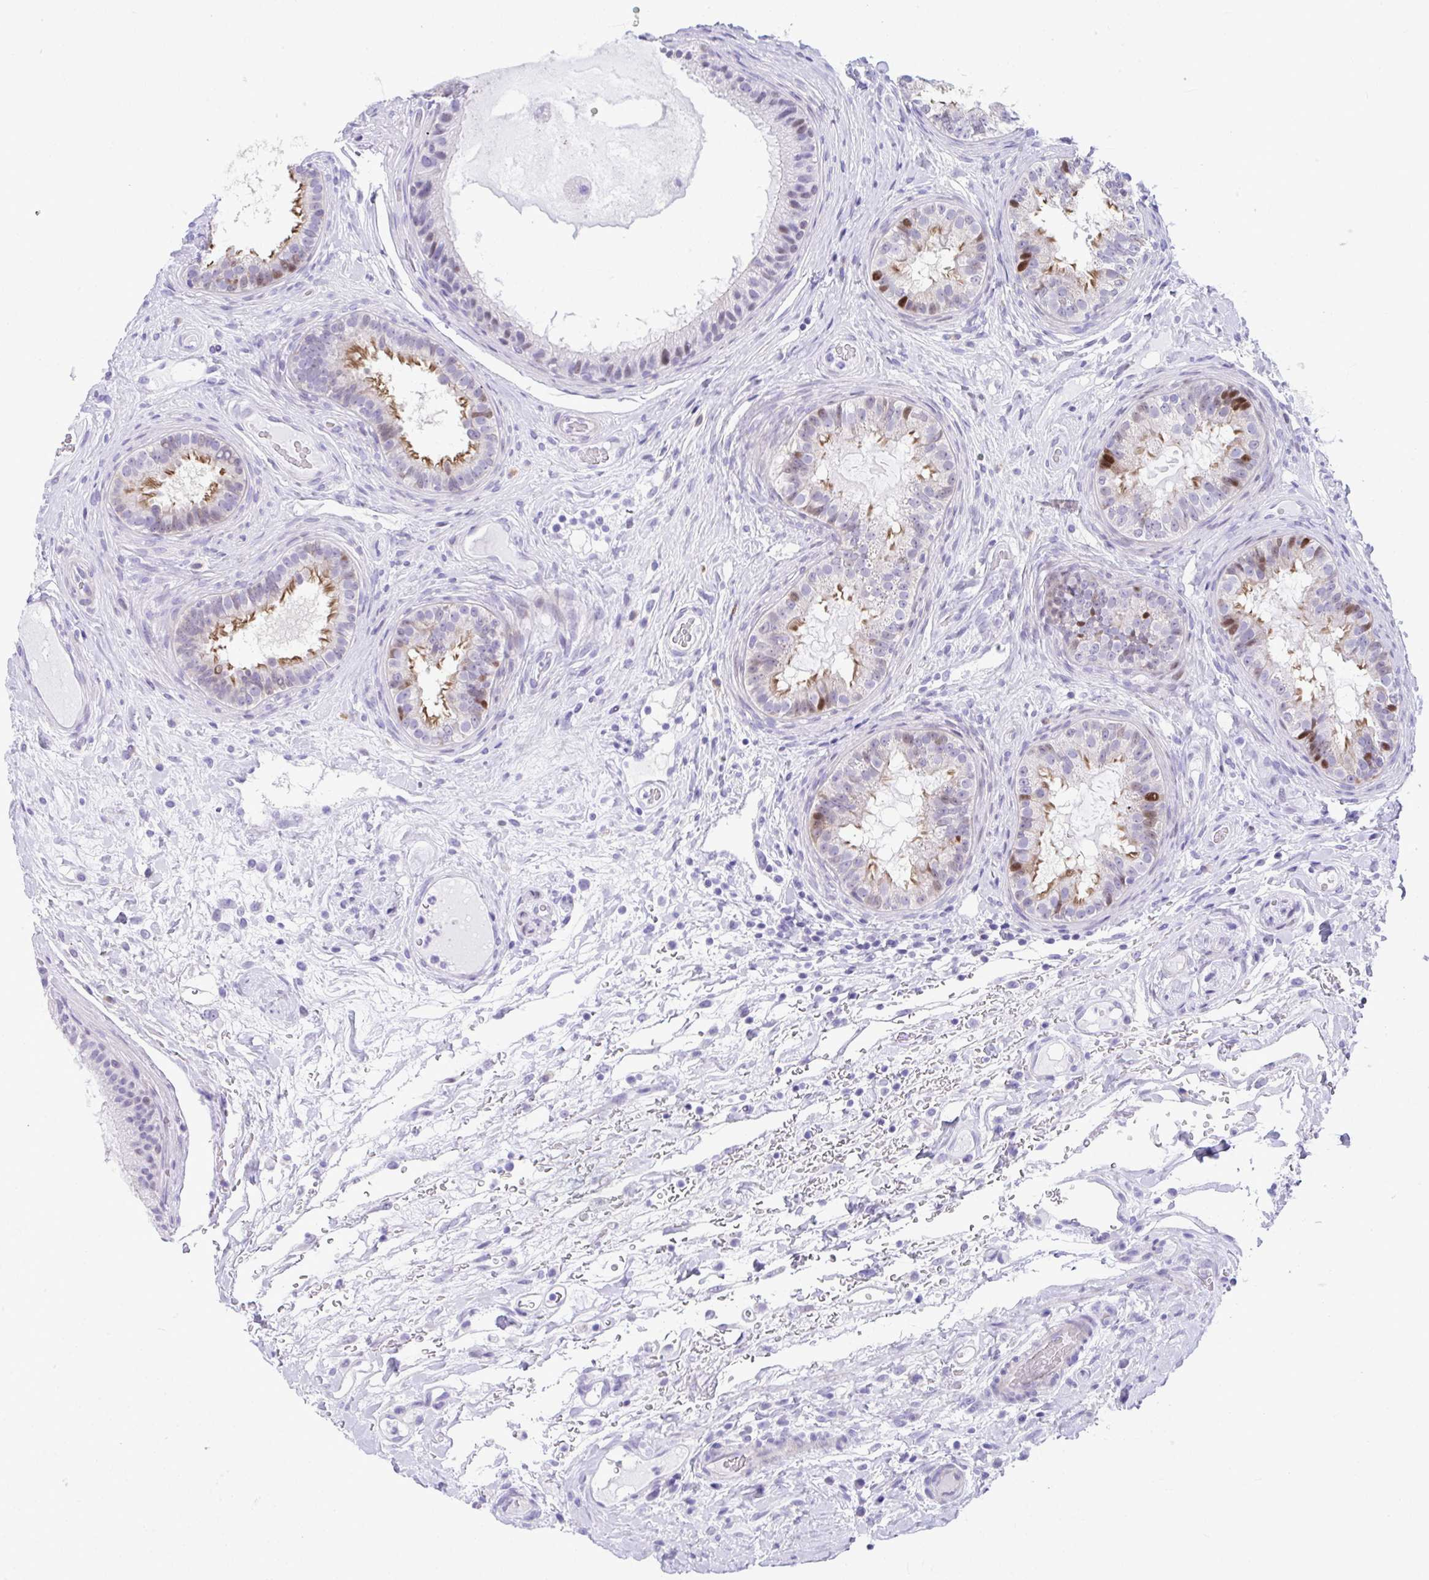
{"staining": {"intensity": "moderate", "quantity": "<25%", "location": "cytoplasmic/membranous,nuclear"}, "tissue": "epididymis", "cell_type": "Glandular cells", "image_type": "normal", "snomed": [{"axis": "morphology", "description": "Normal tissue, NOS"}, {"axis": "topography", "description": "Epididymis"}], "caption": "Immunohistochemistry (IHC) of normal epididymis reveals low levels of moderate cytoplasmic/membranous,nuclear expression in about <25% of glandular cells. (DAB IHC, brown staining for protein, blue staining for nuclei).", "gene": "ISL1", "patient": {"sex": "male", "age": 23}}